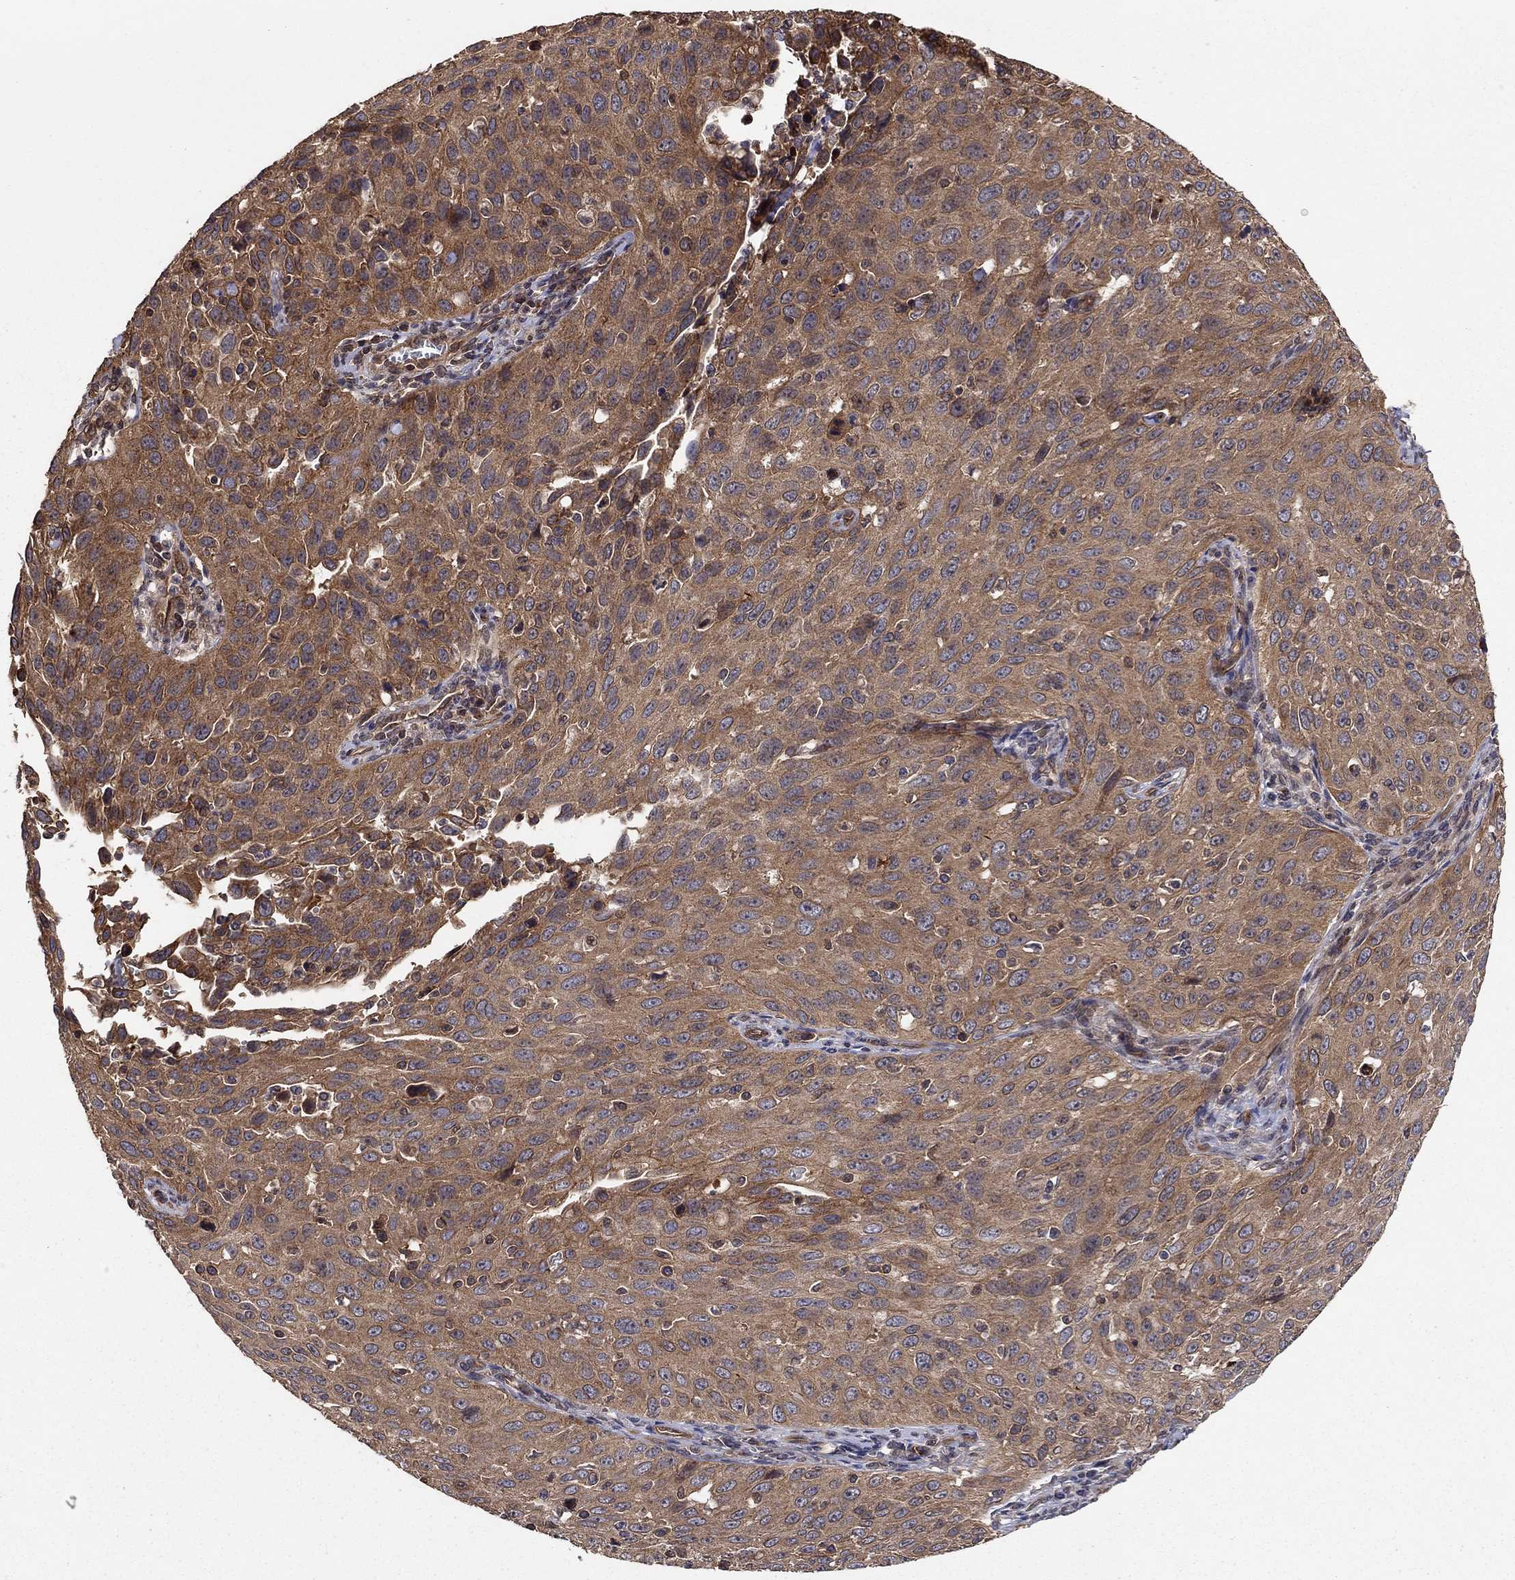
{"staining": {"intensity": "strong", "quantity": "25%-75%", "location": "cytoplasmic/membranous"}, "tissue": "cervical cancer", "cell_type": "Tumor cells", "image_type": "cancer", "snomed": [{"axis": "morphology", "description": "Squamous cell carcinoma, NOS"}, {"axis": "topography", "description": "Cervix"}], "caption": "The micrograph displays immunohistochemical staining of cervical squamous cell carcinoma. There is strong cytoplasmic/membranous expression is appreciated in about 25%-75% of tumor cells.", "gene": "BMERB1", "patient": {"sex": "female", "age": 26}}